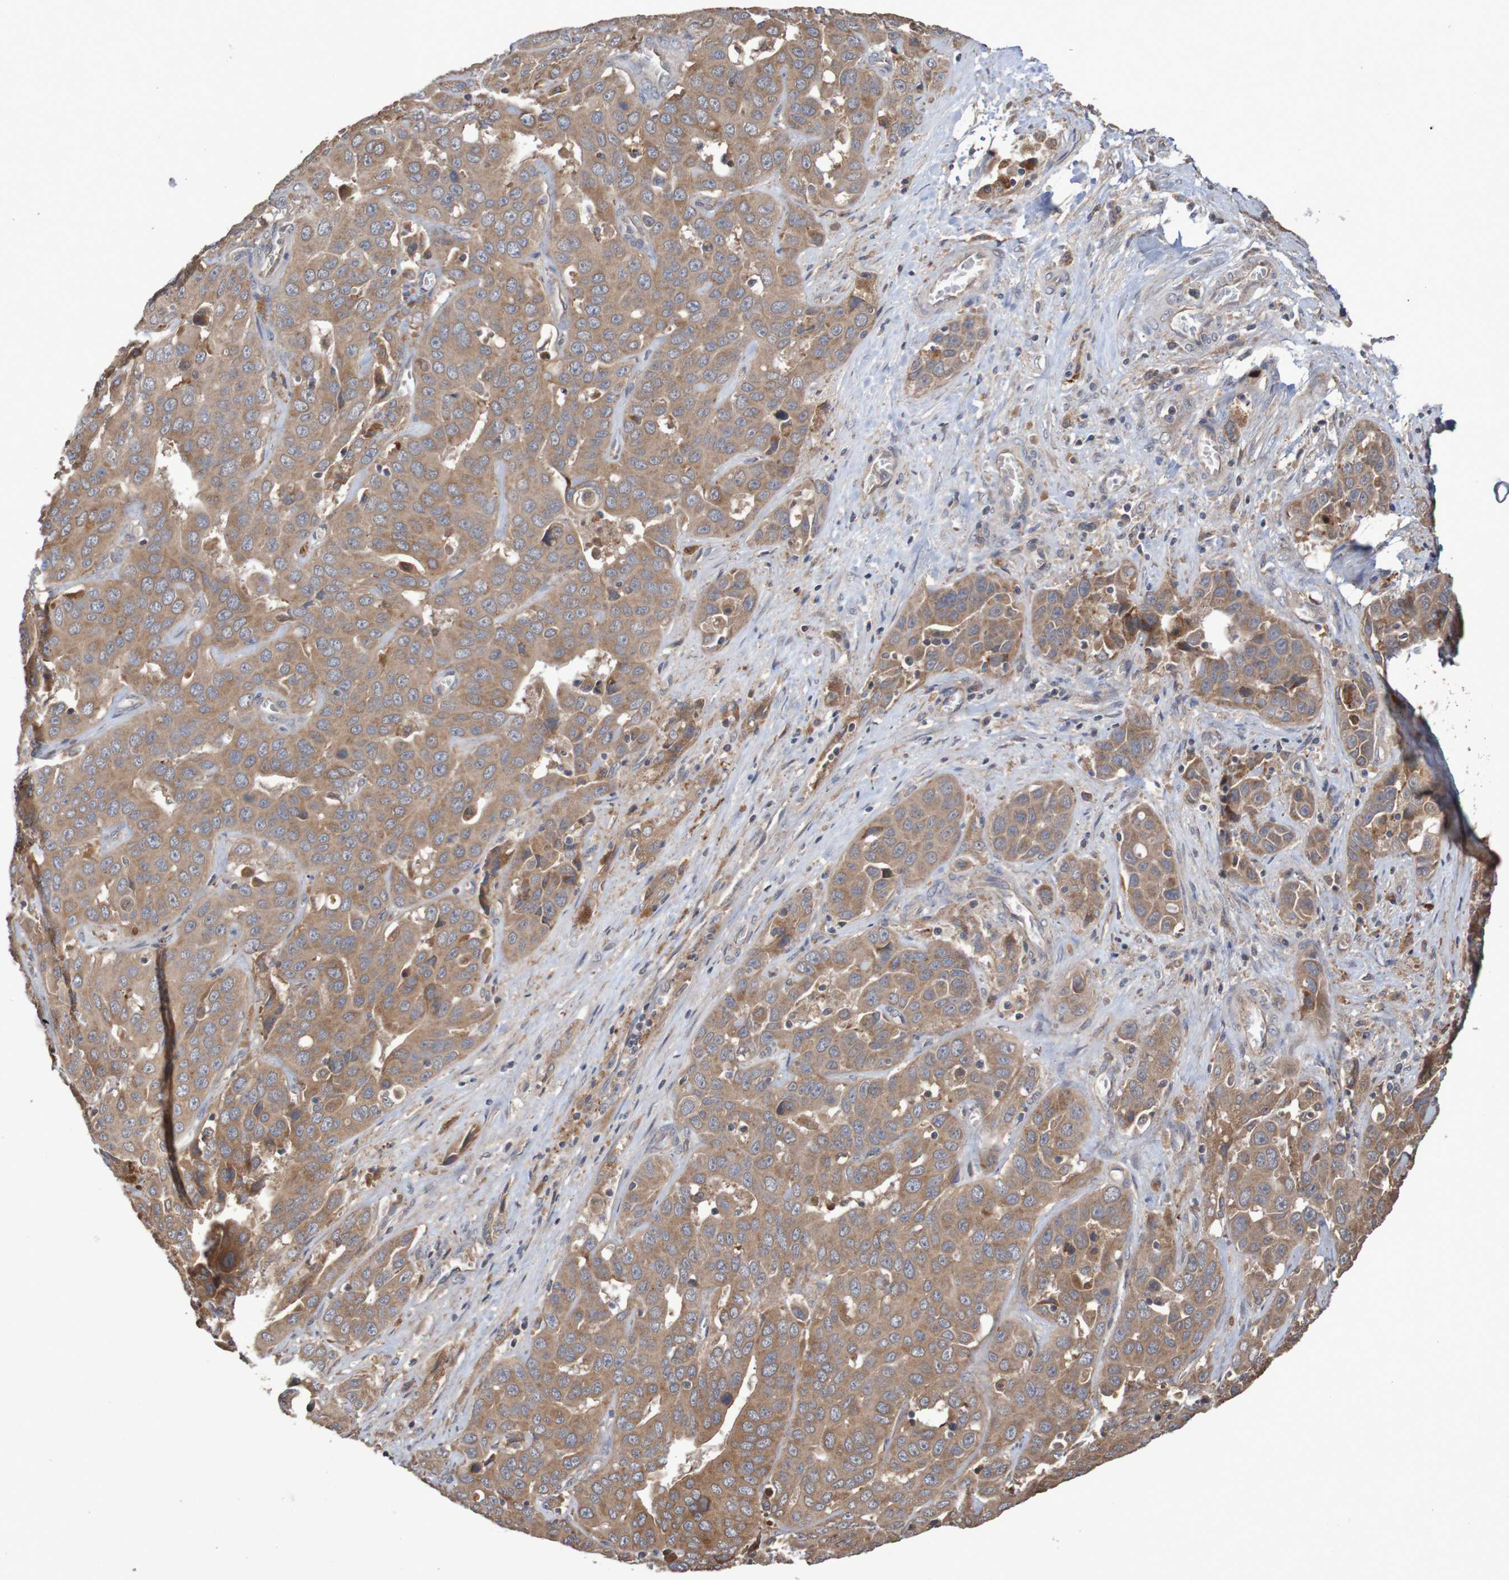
{"staining": {"intensity": "moderate", "quantity": ">75%", "location": "cytoplasmic/membranous"}, "tissue": "liver cancer", "cell_type": "Tumor cells", "image_type": "cancer", "snomed": [{"axis": "morphology", "description": "Cholangiocarcinoma"}, {"axis": "topography", "description": "Liver"}], "caption": "Cholangiocarcinoma (liver) stained with DAB immunohistochemistry (IHC) reveals medium levels of moderate cytoplasmic/membranous expression in approximately >75% of tumor cells.", "gene": "PHYH", "patient": {"sex": "female", "age": 52}}